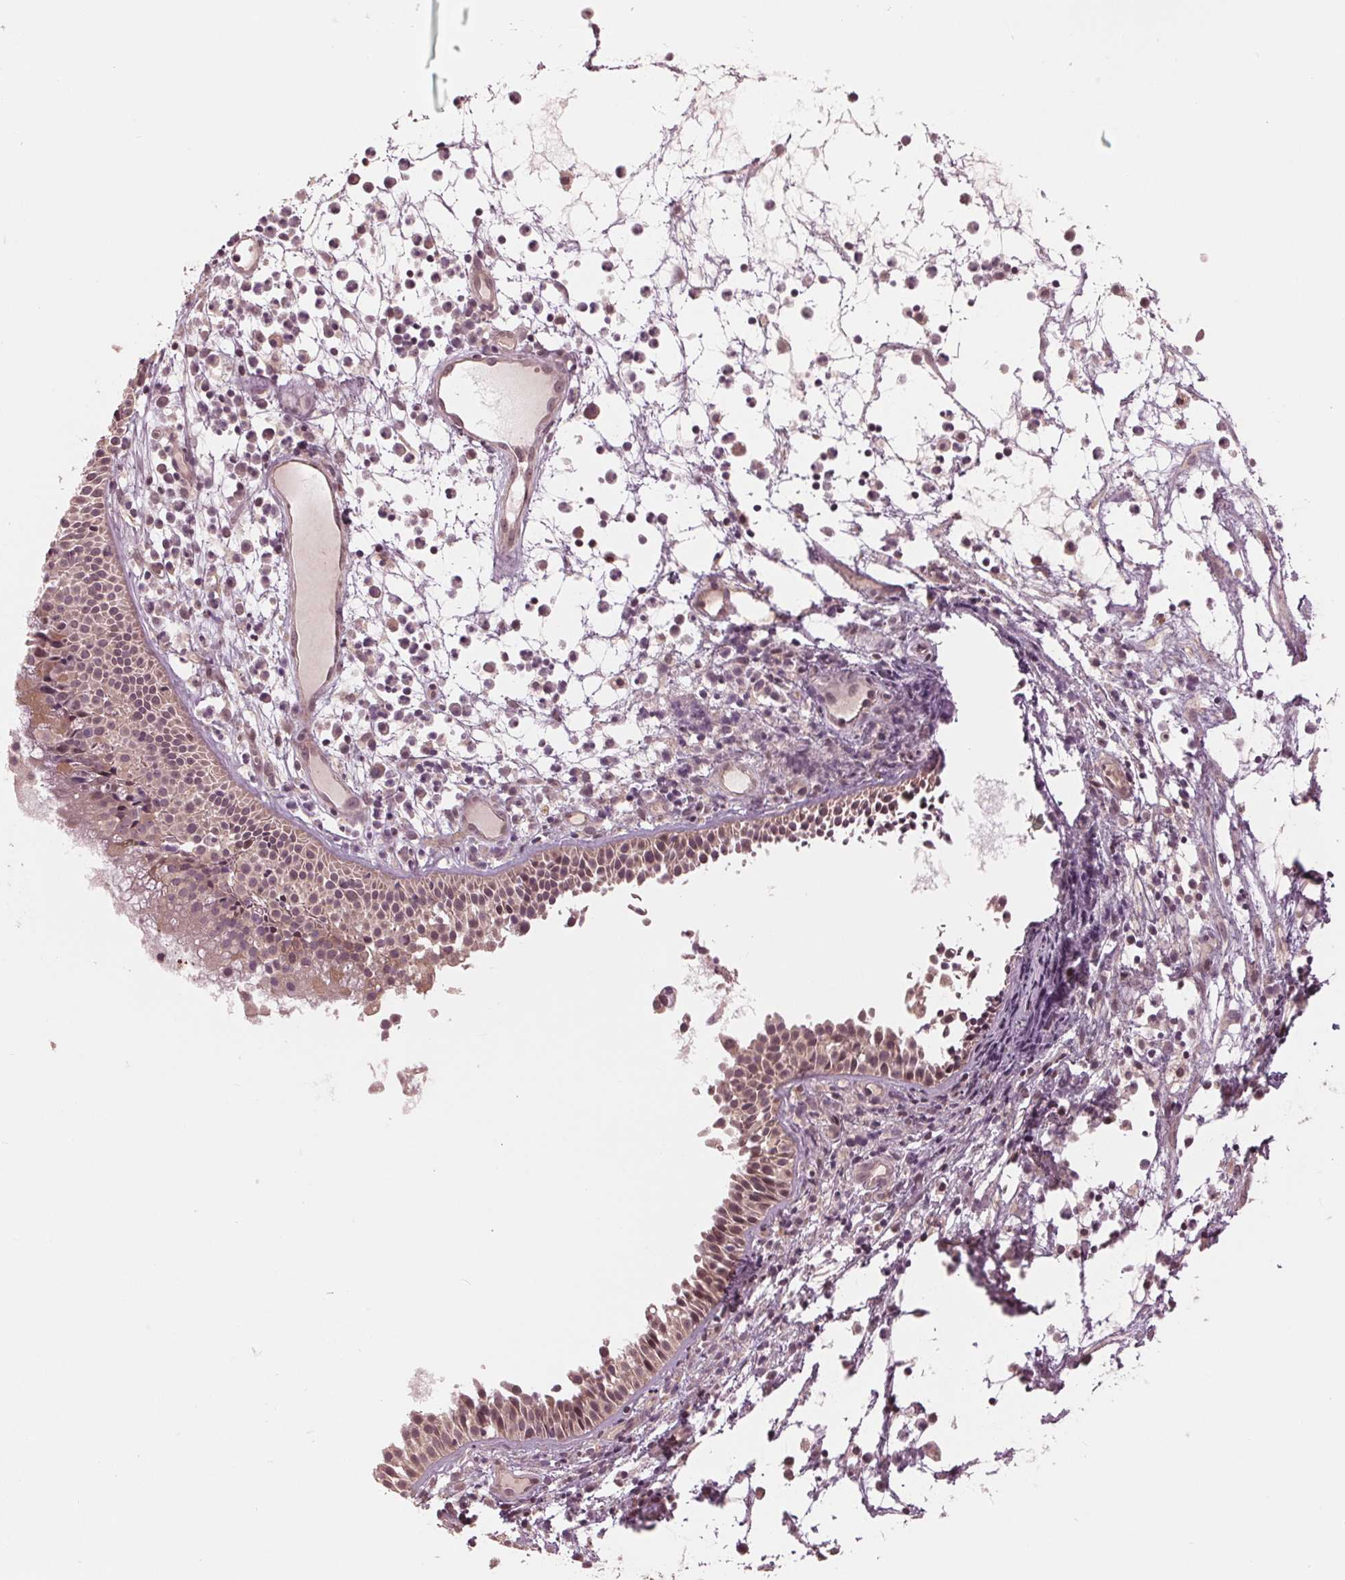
{"staining": {"intensity": "moderate", "quantity": "25%-75%", "location": "cytoplasmic/membranous,nuclear"}, "tissue": "nasopharynx", "cell_type": "Respiratory epithelial cells", "image_type": "normal", "snomed": [{"axis": "morphology", "description": "Normal tissue, NOS"}, {"axis": "topography", "description": "Nasopharynx"}], "caption": "Nasopharynx stained for a protein (brown) exhibits moderate cytoplasmic/membranous,nuclear positive expression in approximately 25%-75% of respiratory epithelial cells.", "gene": "ZNF471", "patient": {"sex": "male", "age": 31}}